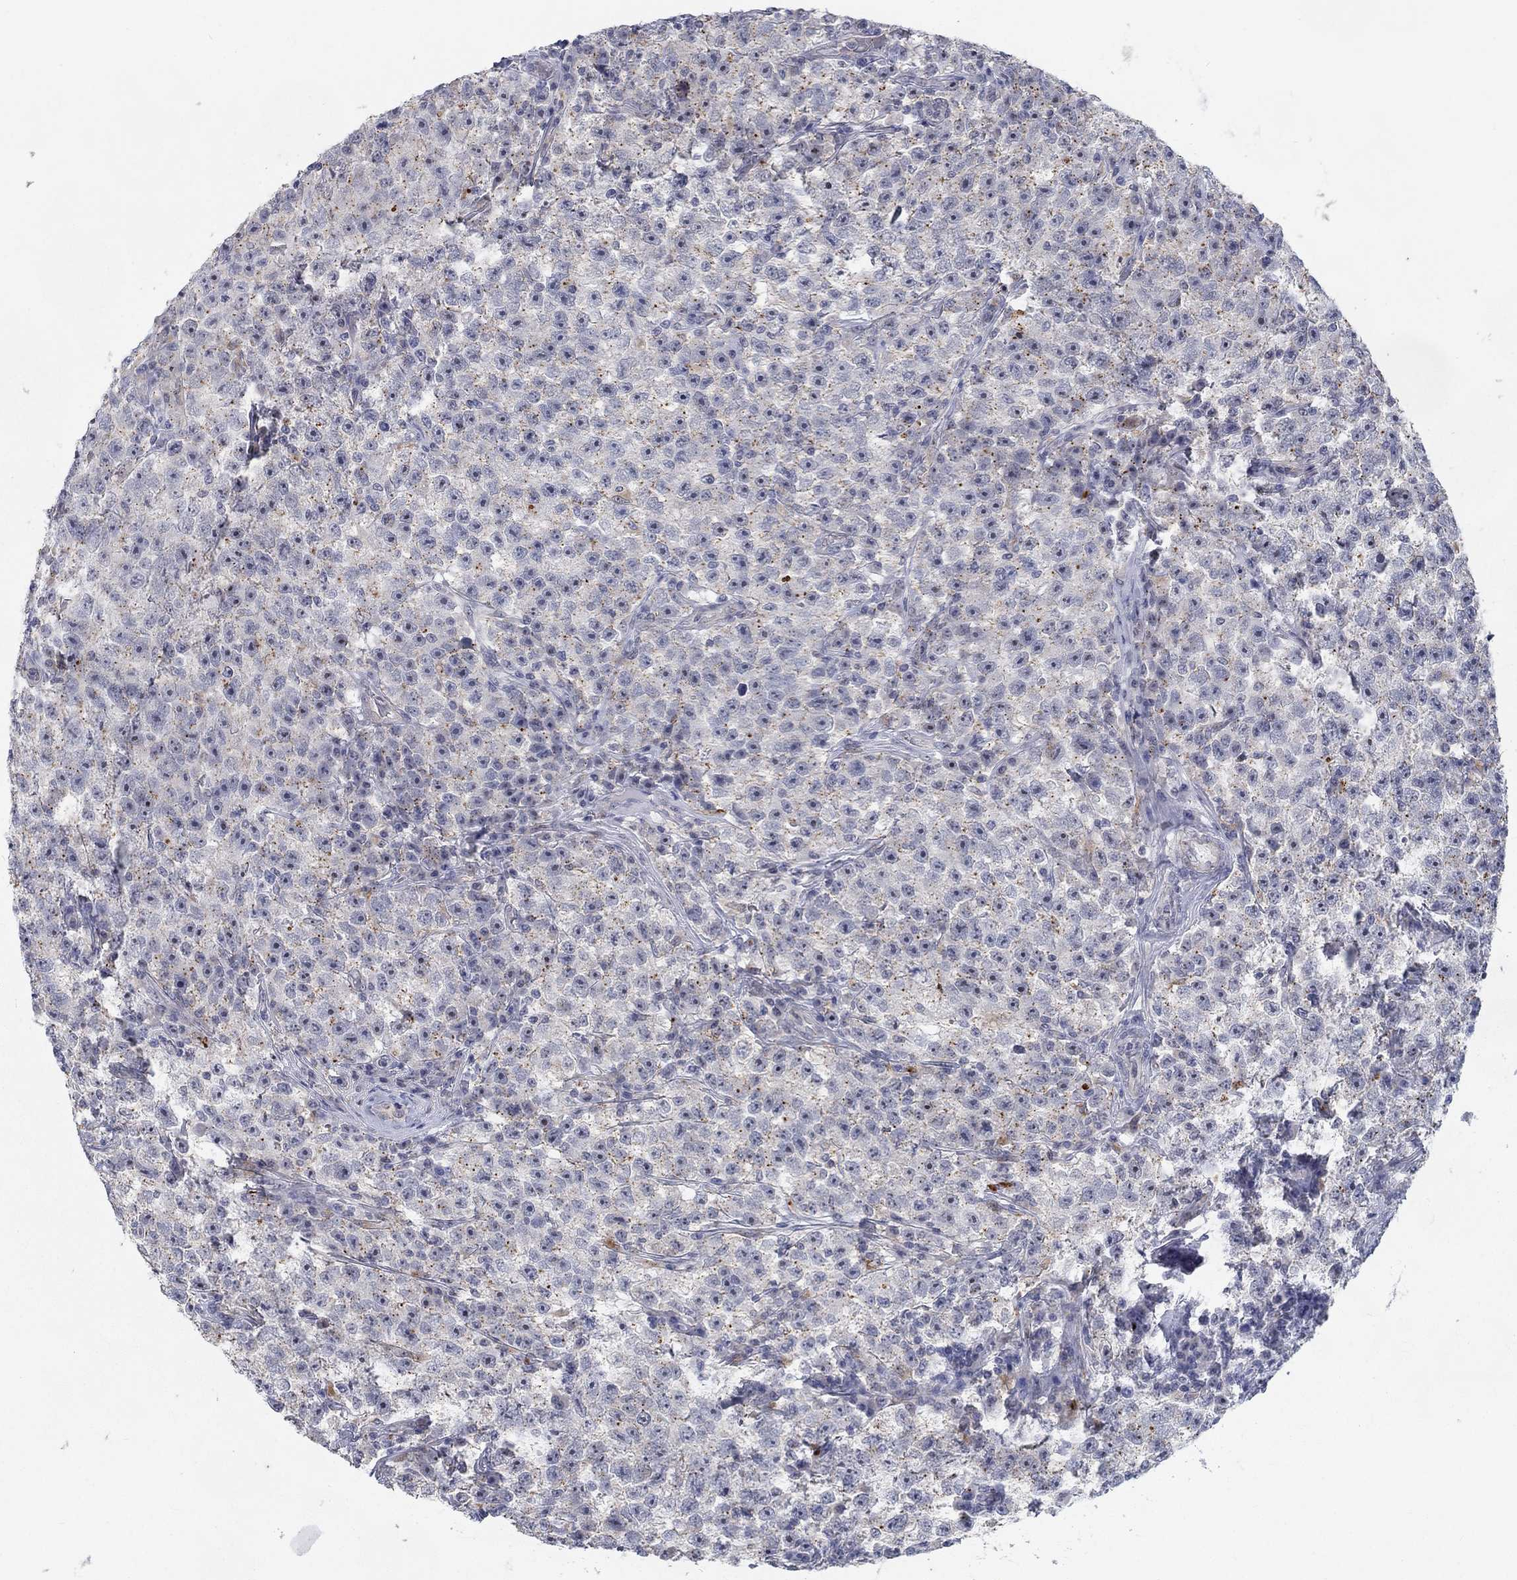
{"staining": {"intensity": "moderate", "quantity": "25%-75%", "location": "cytoplasmic/membranous"}, "tissue": "testis cancer", "cell_type": "Tumor cells", "image_type": "cancer", "snomed": [{"axis": "morphology", "description": "Seminoma, NOS"}, {"axis": "topography", "description": "Testis"}], "caption": "Testis cancer was stained to show a protein in brown. There is medium levels of moderate cytoplasmic/membranous staining in about 25%-75% of tumor cells.", "gene": "MTSS2", "patient": {"sex": "male", "age": 22}}